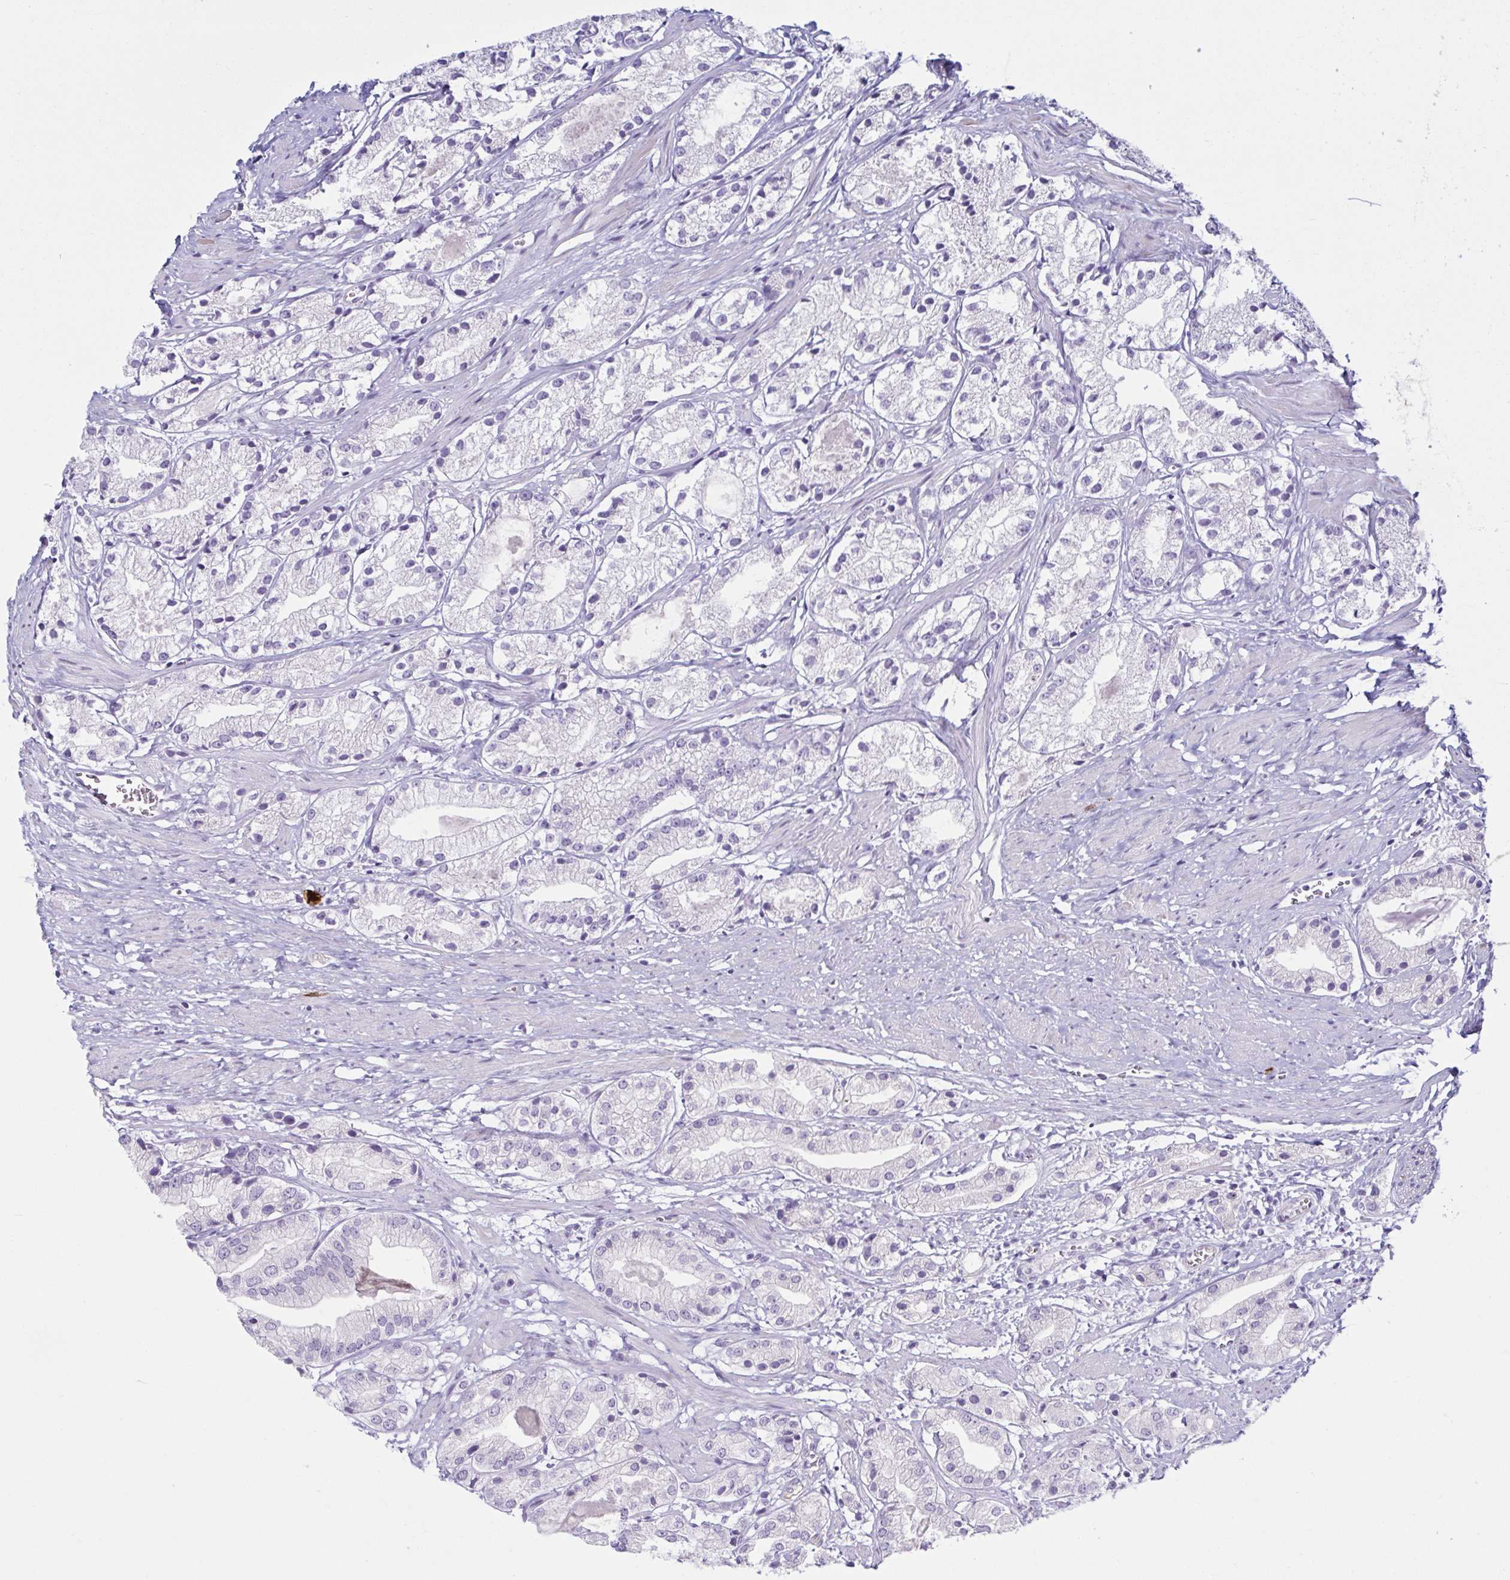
{"staining": {"intensity": "negative", "quantity": "none", "location": "none"}, "tissue": "prostate cancer", "cell_type": "Tumor cells", "image_type": "cancer", "snomed": [{"axis": "morphology", "description": "Adenocarcinoma, Low grade"}, {"axis": "topography", "description": "Prostate"}], "caption": "Prostate adenocarcinoma (low-grade) was stained to show a protein in brown. There is no significant staining in tumor cells.", "gene": "TNNI2", "patient": {"sex": "male", "age": 69}}